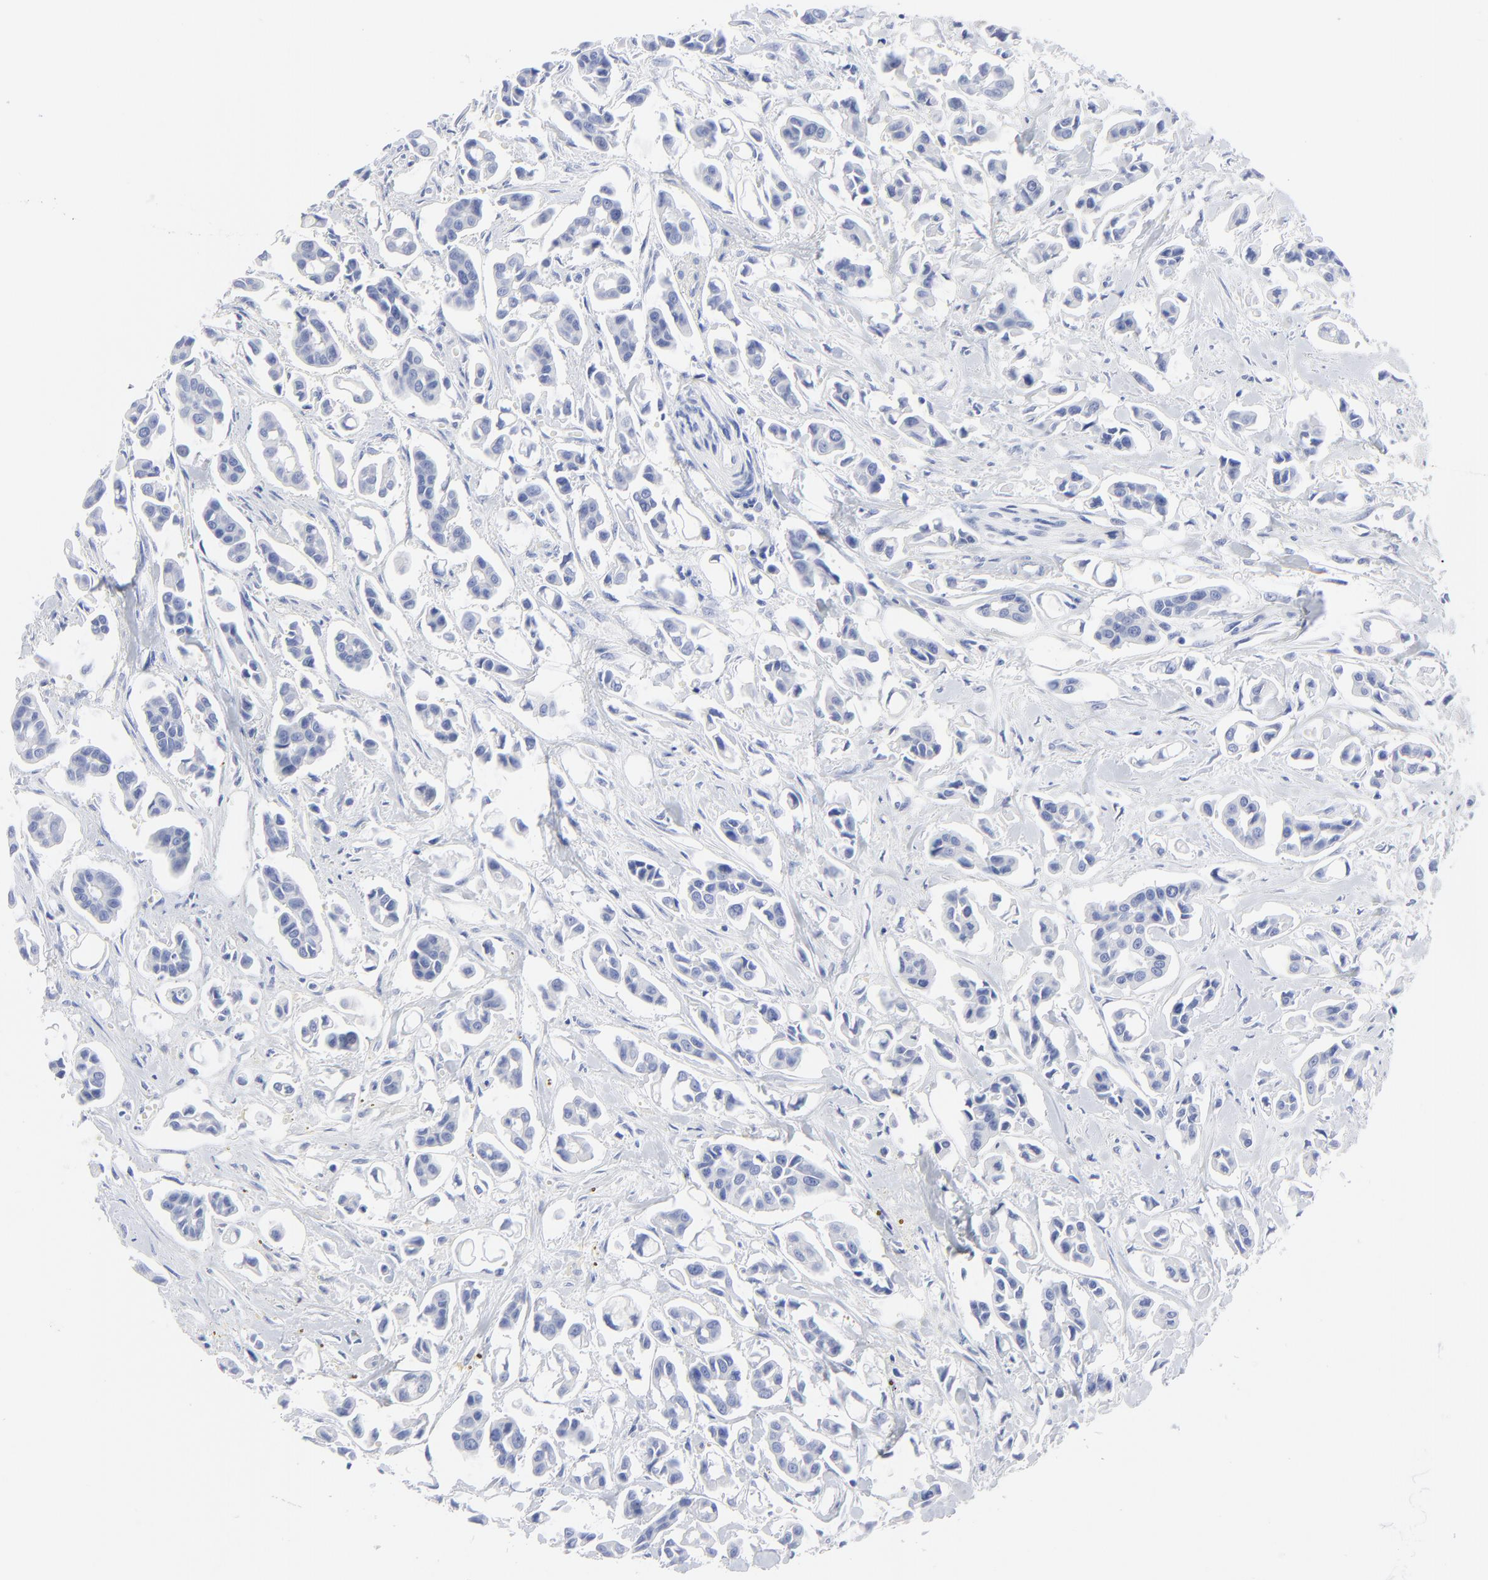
{"staining": {"intensity": "negative", "quantity": "none", "location": "none"}, "tissue": "urothelial cancer", "cell_type": "Tumor cells", "image_type": "cancer", "snomed": [{"axis": "morphology", "description": "Urothelial carcinoma, High grade"}, {"axis": "topography", "description": "Urinary bladder"}], "caption": "Tumor cells show no significant protein expression in urothelial cancer.", "gene": "PSD3", "patient": {"sex": "male", "age": 66}}